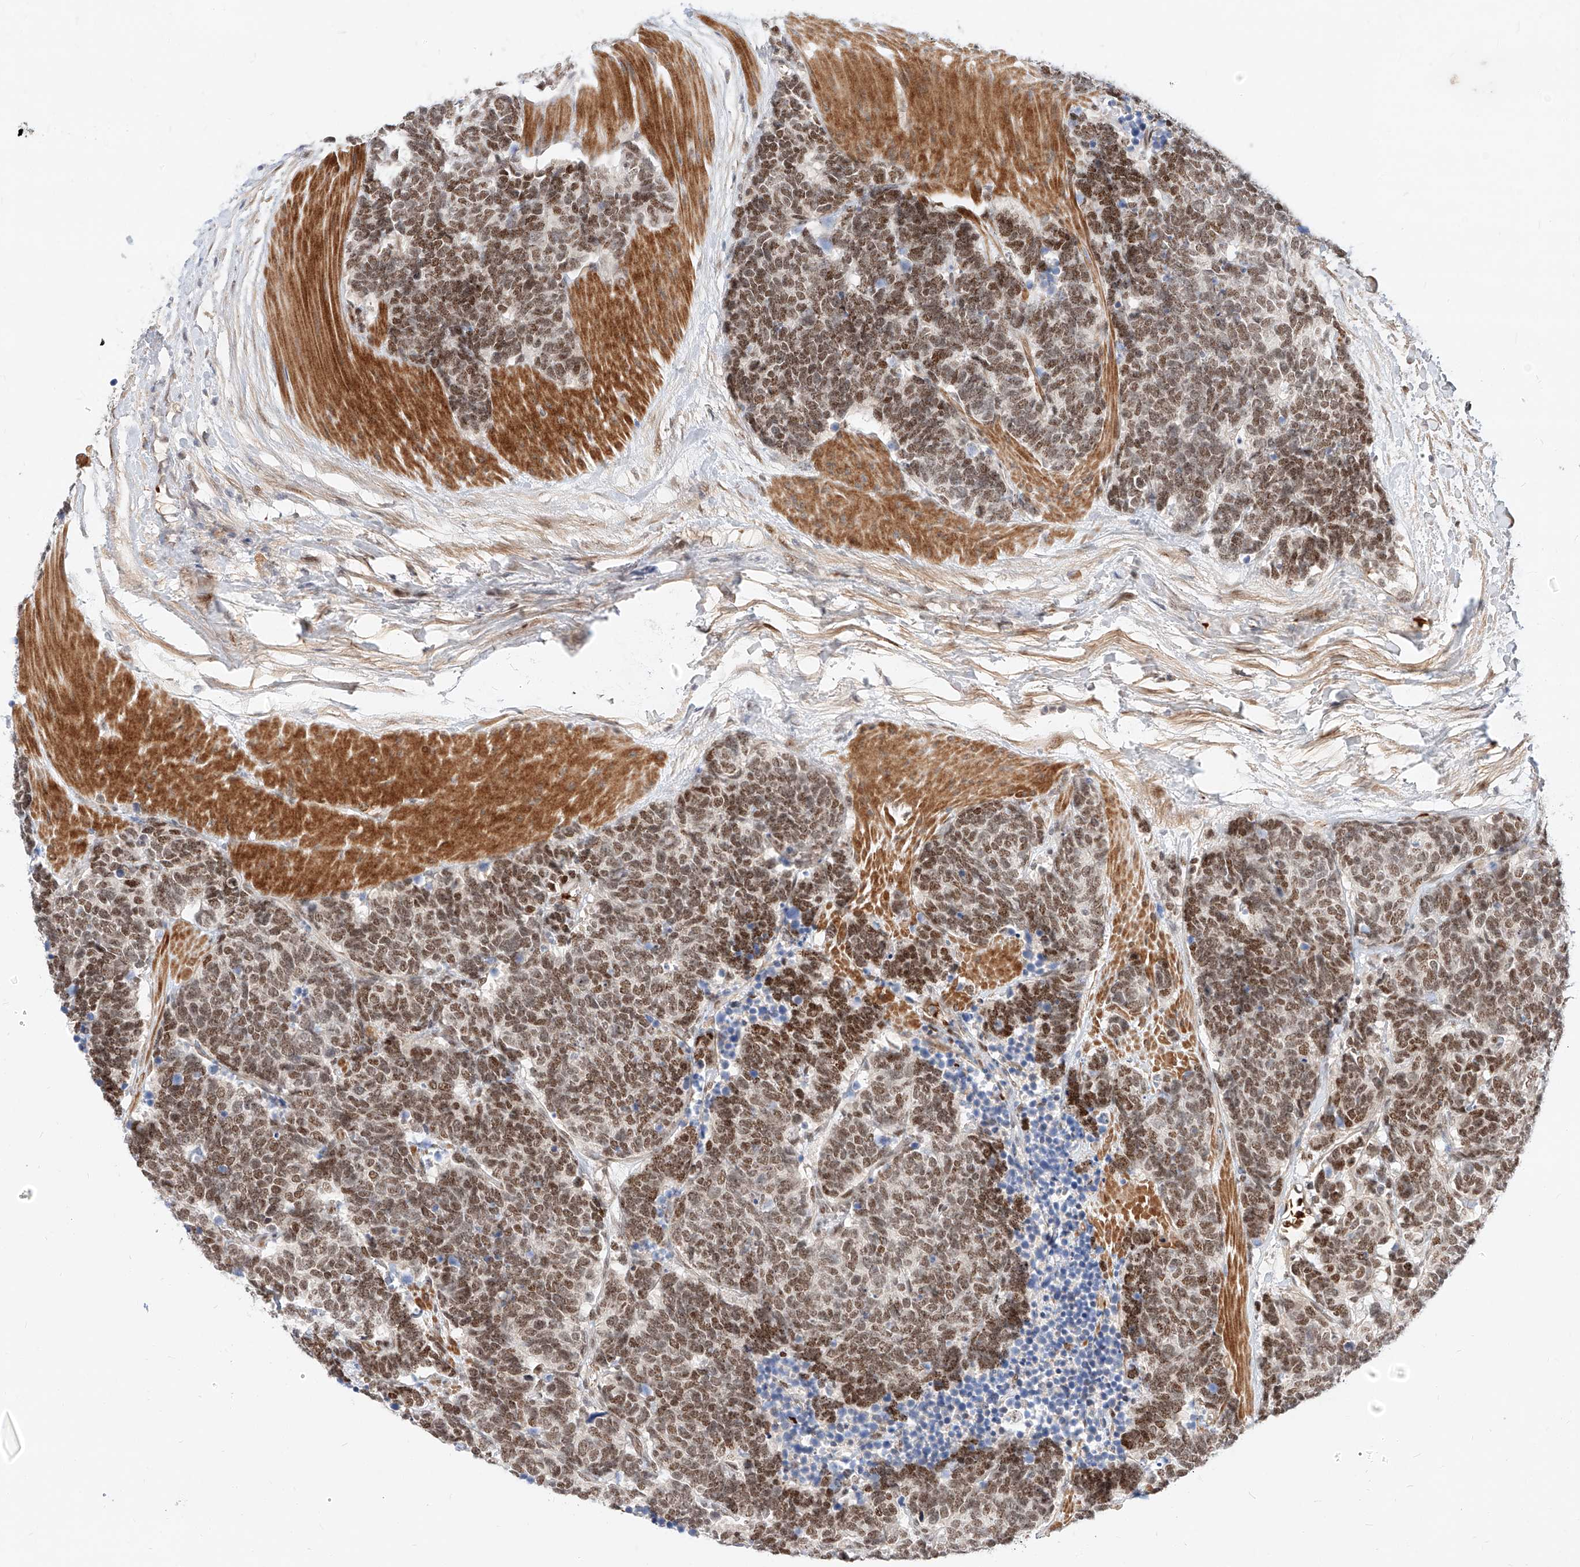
{"staining": {"intensity": "moderate", "quantity": ">75%", "location": "nuclear"}, "tissue": "carcinoid", "cell_type": "Tumor cells", "image_type": "cancer", "snomed": [{"axis": "morphology", "description": "Carcinoma, NOS"}, {"axis": "morphology", "description": "Carcinoid, malignant, NOS"}, {"axis": "topography", "description": "Urinary bladder"}], "caption": "A high-resolution photomicrograph shows immunohistochemistry staining of carcinoma, which reveals moderate nuclear expression in approximately >75% of tumor cells. (DAB (3,3'-diaminobenzidine) IHC with brightfield microscopy, high magnification).", "gene": "CBX8", "patient": {"sex": "male", "age": 57}}